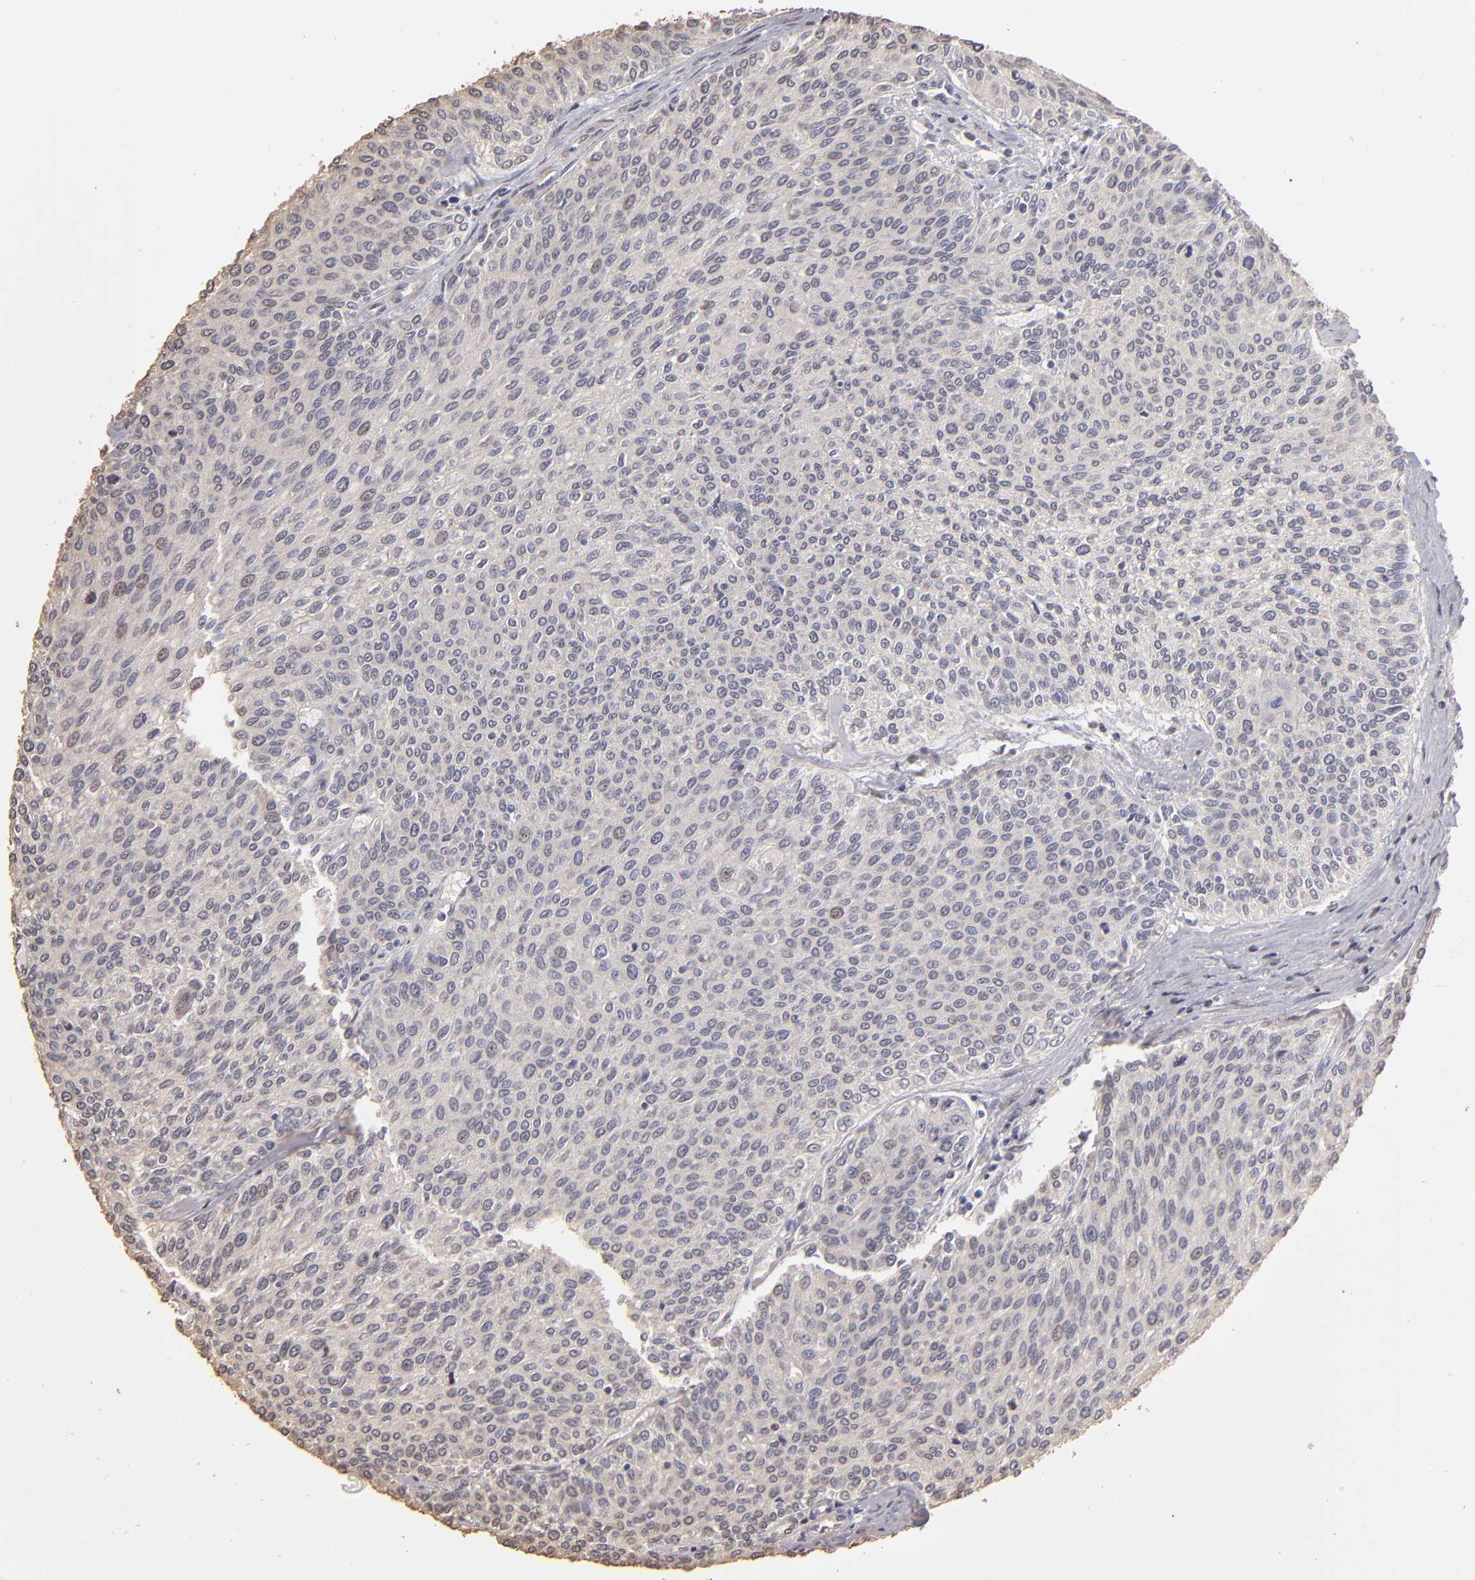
{"staining": {"intensity": "weak", "quantity": "<25%", "location": "cytoplasmic/membranous"}, "tissue": "urothelial cancer", "cell_type": "Tumor cells", "image_type": "cancer", "snomed": [{"axis": "morphology", "description": "Urothelial carcinoma, Low grade"}, {"axis": "topography", "description": "Urinary bladder"}], "caption": "This is an immunohistochemistry micrograph of human urothelial carcinoma (low-grade). There is no positivity in tumor cells.", "gene": "OPHN1", "patient": {"sex": "female", "age": 73}}